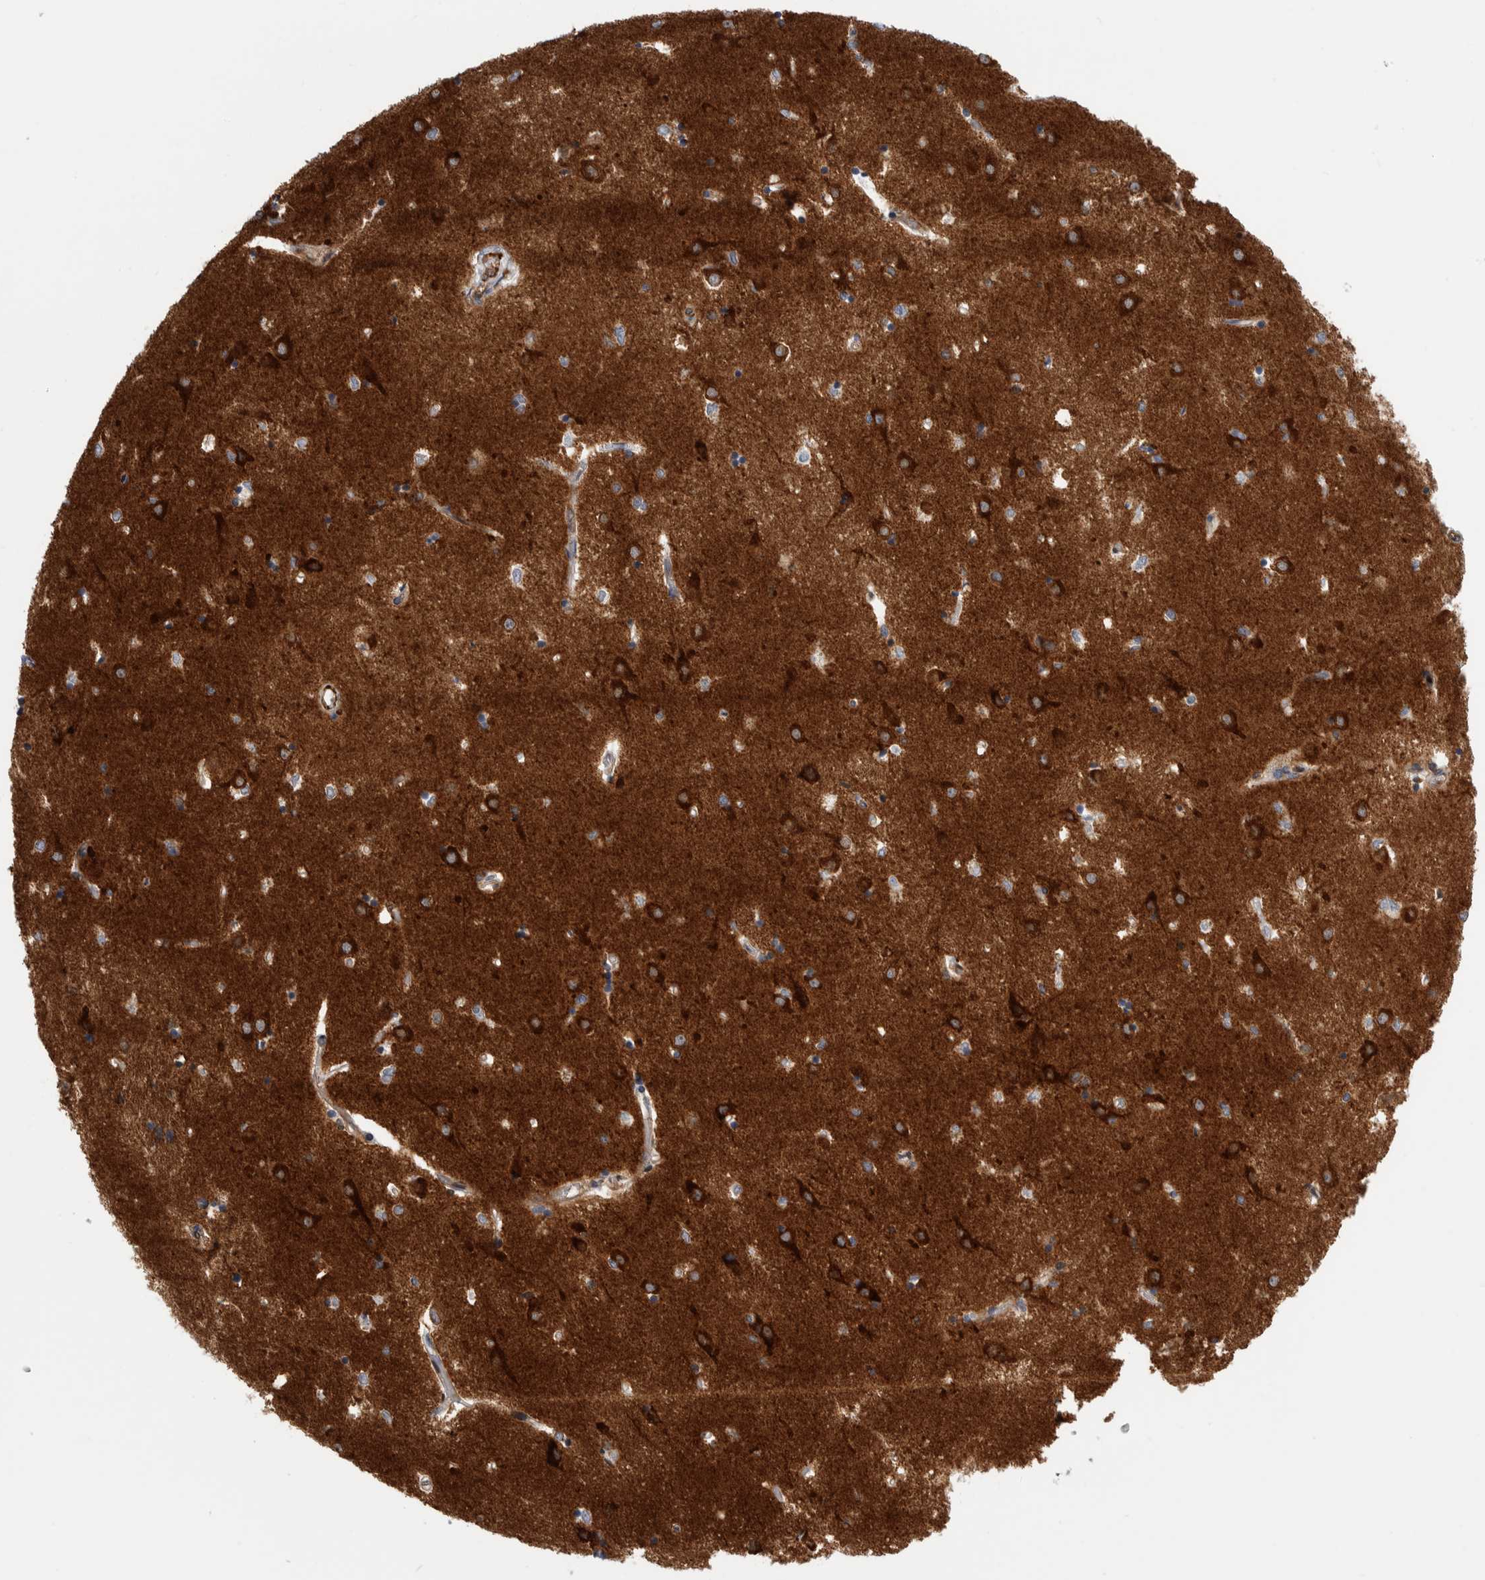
{"staining": {"intensity": "moderate", "quantity": "<25%", "location": "cytoplasmic/membranous"}, "tissue": "caudate", "cell_type": "Glial cells", "image_type": "normal", "snomed": [{"axis": "morphology", "description": "Normal tissue, NOS"}, {"axis": "topography", "description": "Lateral ventricle wall"}], "caption": "Immunohistochemical staining of unremarkable human caudate shows <25% levels of moderate cytoplasmic/membranous protein expression in about <25% of glial cells.", "gene": "MSL1", "patient": {"sex": "male", "age": 45}}